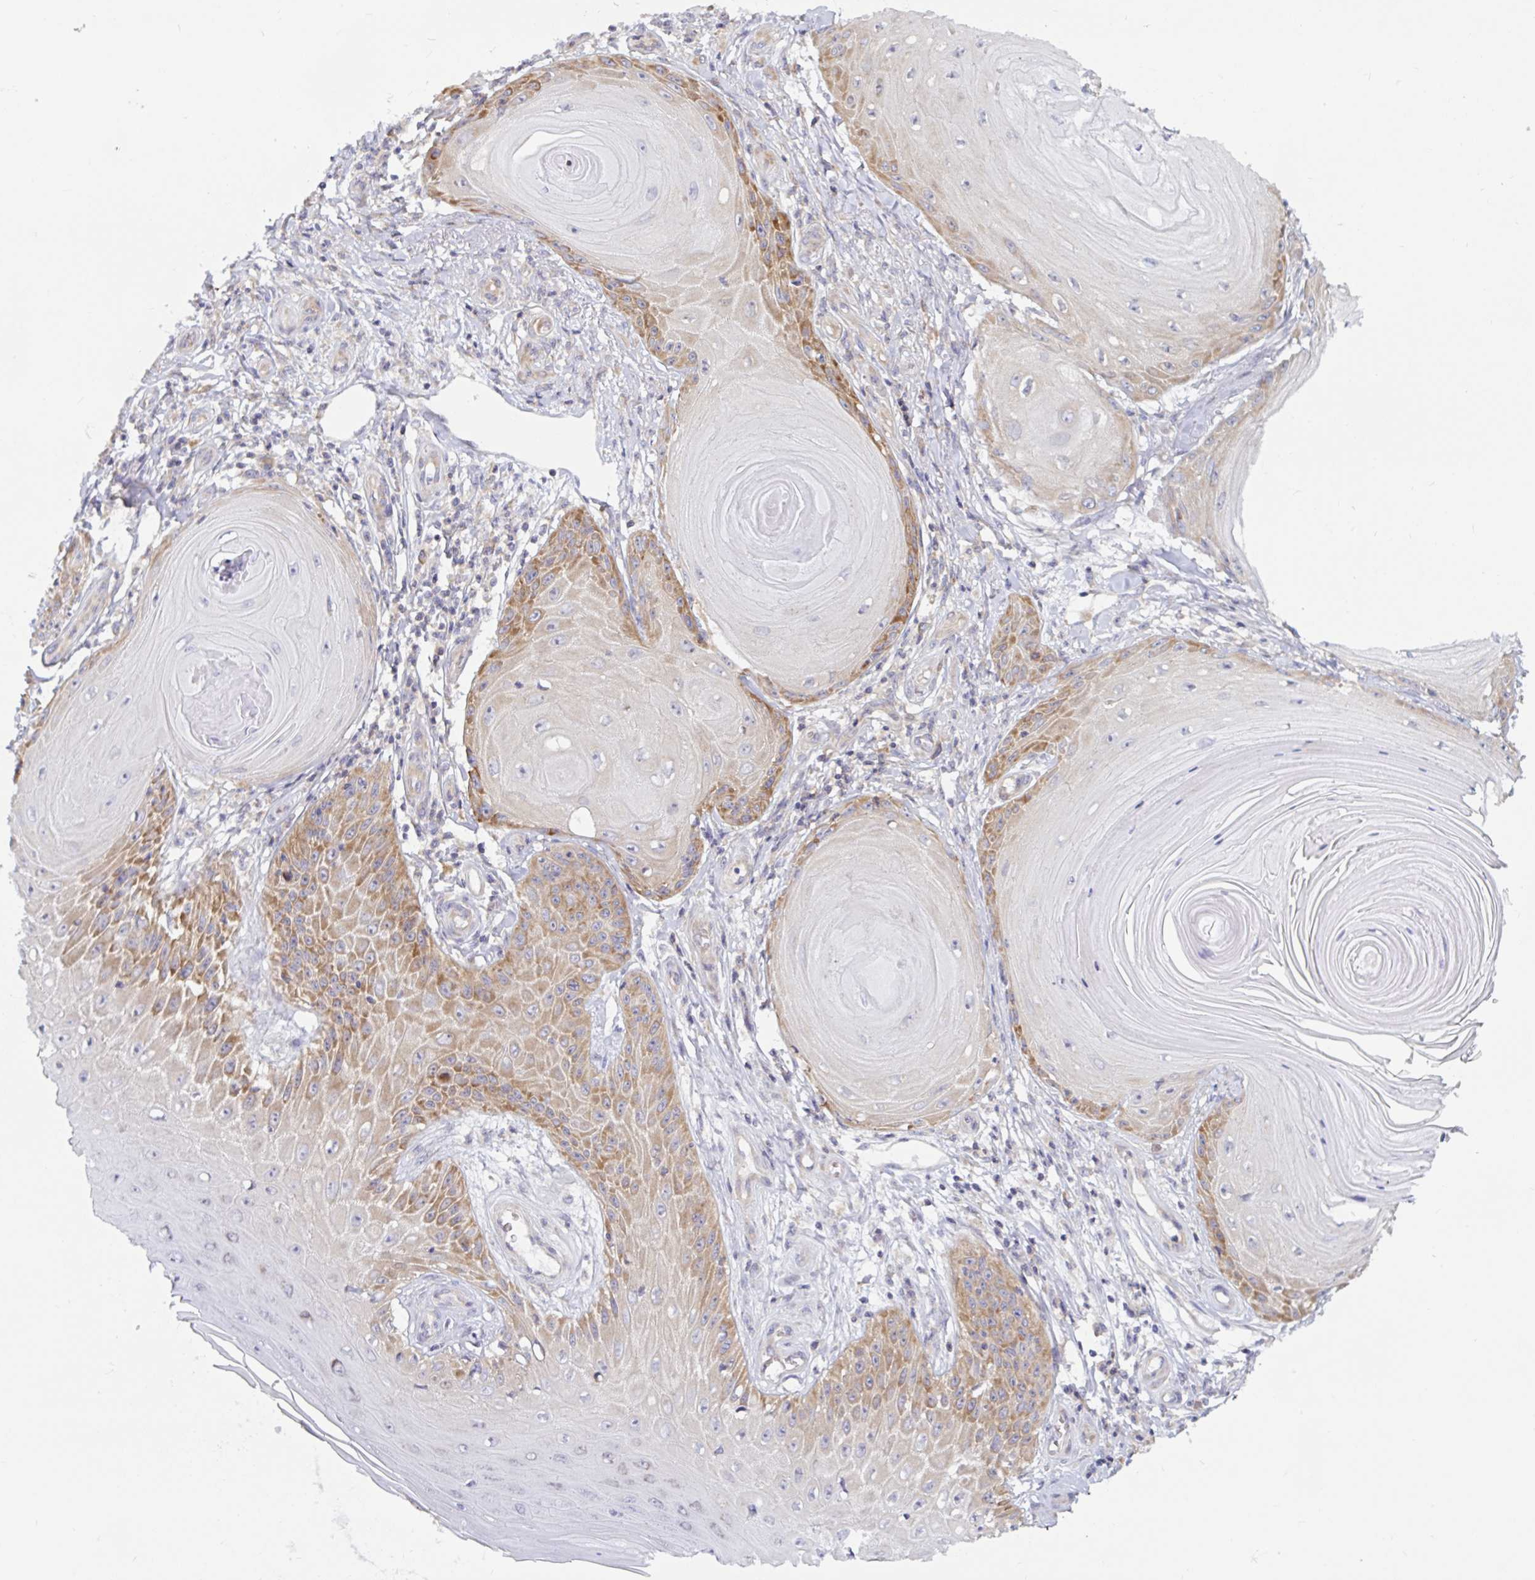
{"staining": {"intensity": "moderate", "quantity": "25%-75%", "location": "cytoplasmic/membranous"}, "tissue": "skin cancer", "cell_type": "Tumor cells", "image_type": "cancer", "snomed": [{"axis": "morphology", "description": "Squamous cell carcinoma, NOS"}, {"axis": "topography", "description": "Skin"}], "caption": "A brown stain shows moderate cytoplasmic/membranous expression of a protein in squamous cell carcinoma (skin) tumor cells. (Stains: DAB (3,3'-diaminobenzidine) in brown, nuclei in blue, Microscopy: brightfield microscopy at high magnification).", "gene": "LARP1", "patient": {"sex": "female", "age": 77}}